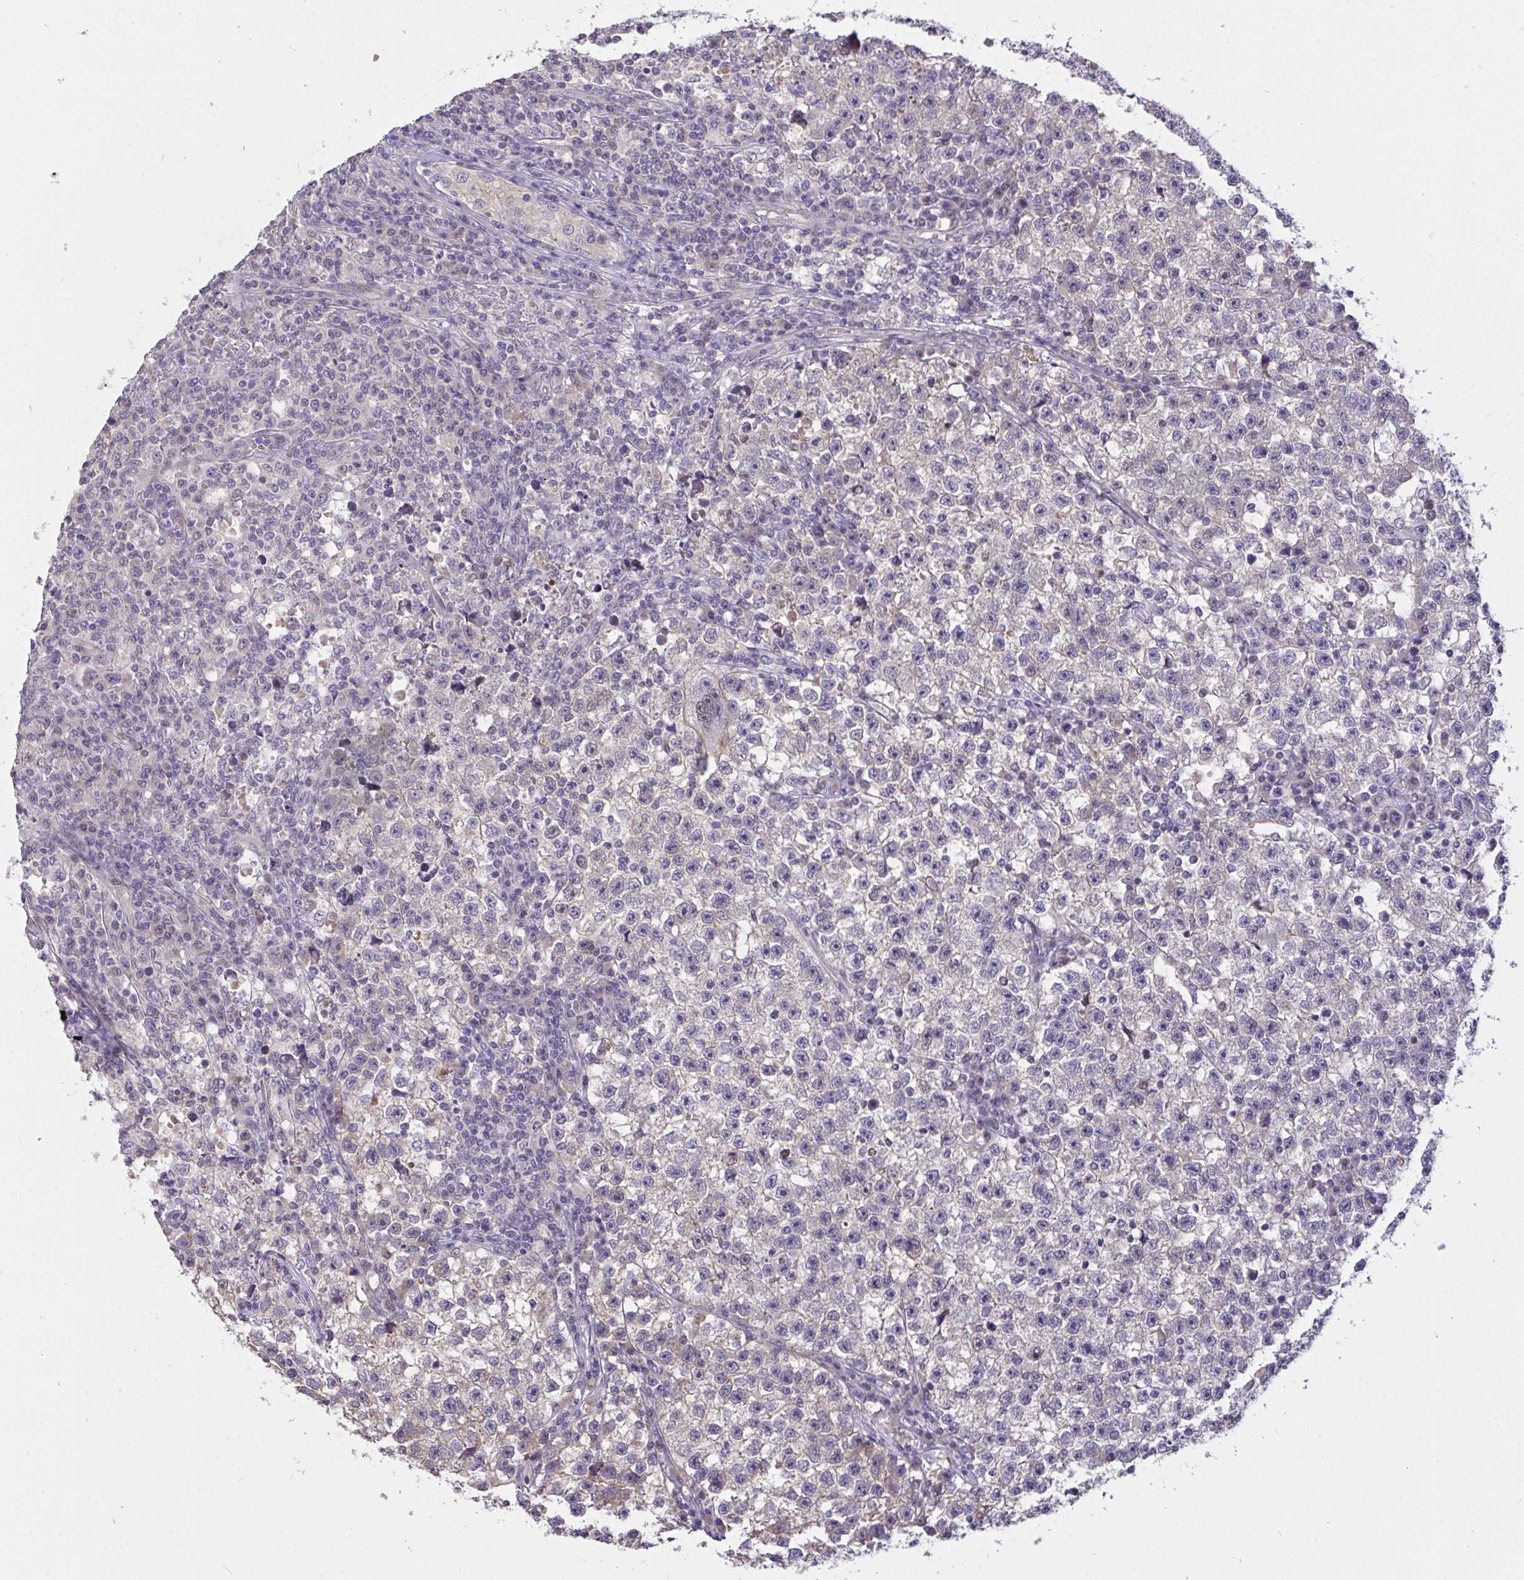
{"staining": {"intensity": "negative", "quantity": "none", "location": "none"}, "tissue": "testis cancer", "cell_type": "Tumor cells", "image_type": "cancer", "snomed": [{"axis": "morphology", "description": "Seminoma, NOS"}, {"axis": "topography", "description": "Testis"}], "caption": "Immunohistochemical staining of testis cancer demonstrates no significant positivity in tumor cells.", "gene": "C19orf54", "patient": {"sex": "male", "age": 22}}